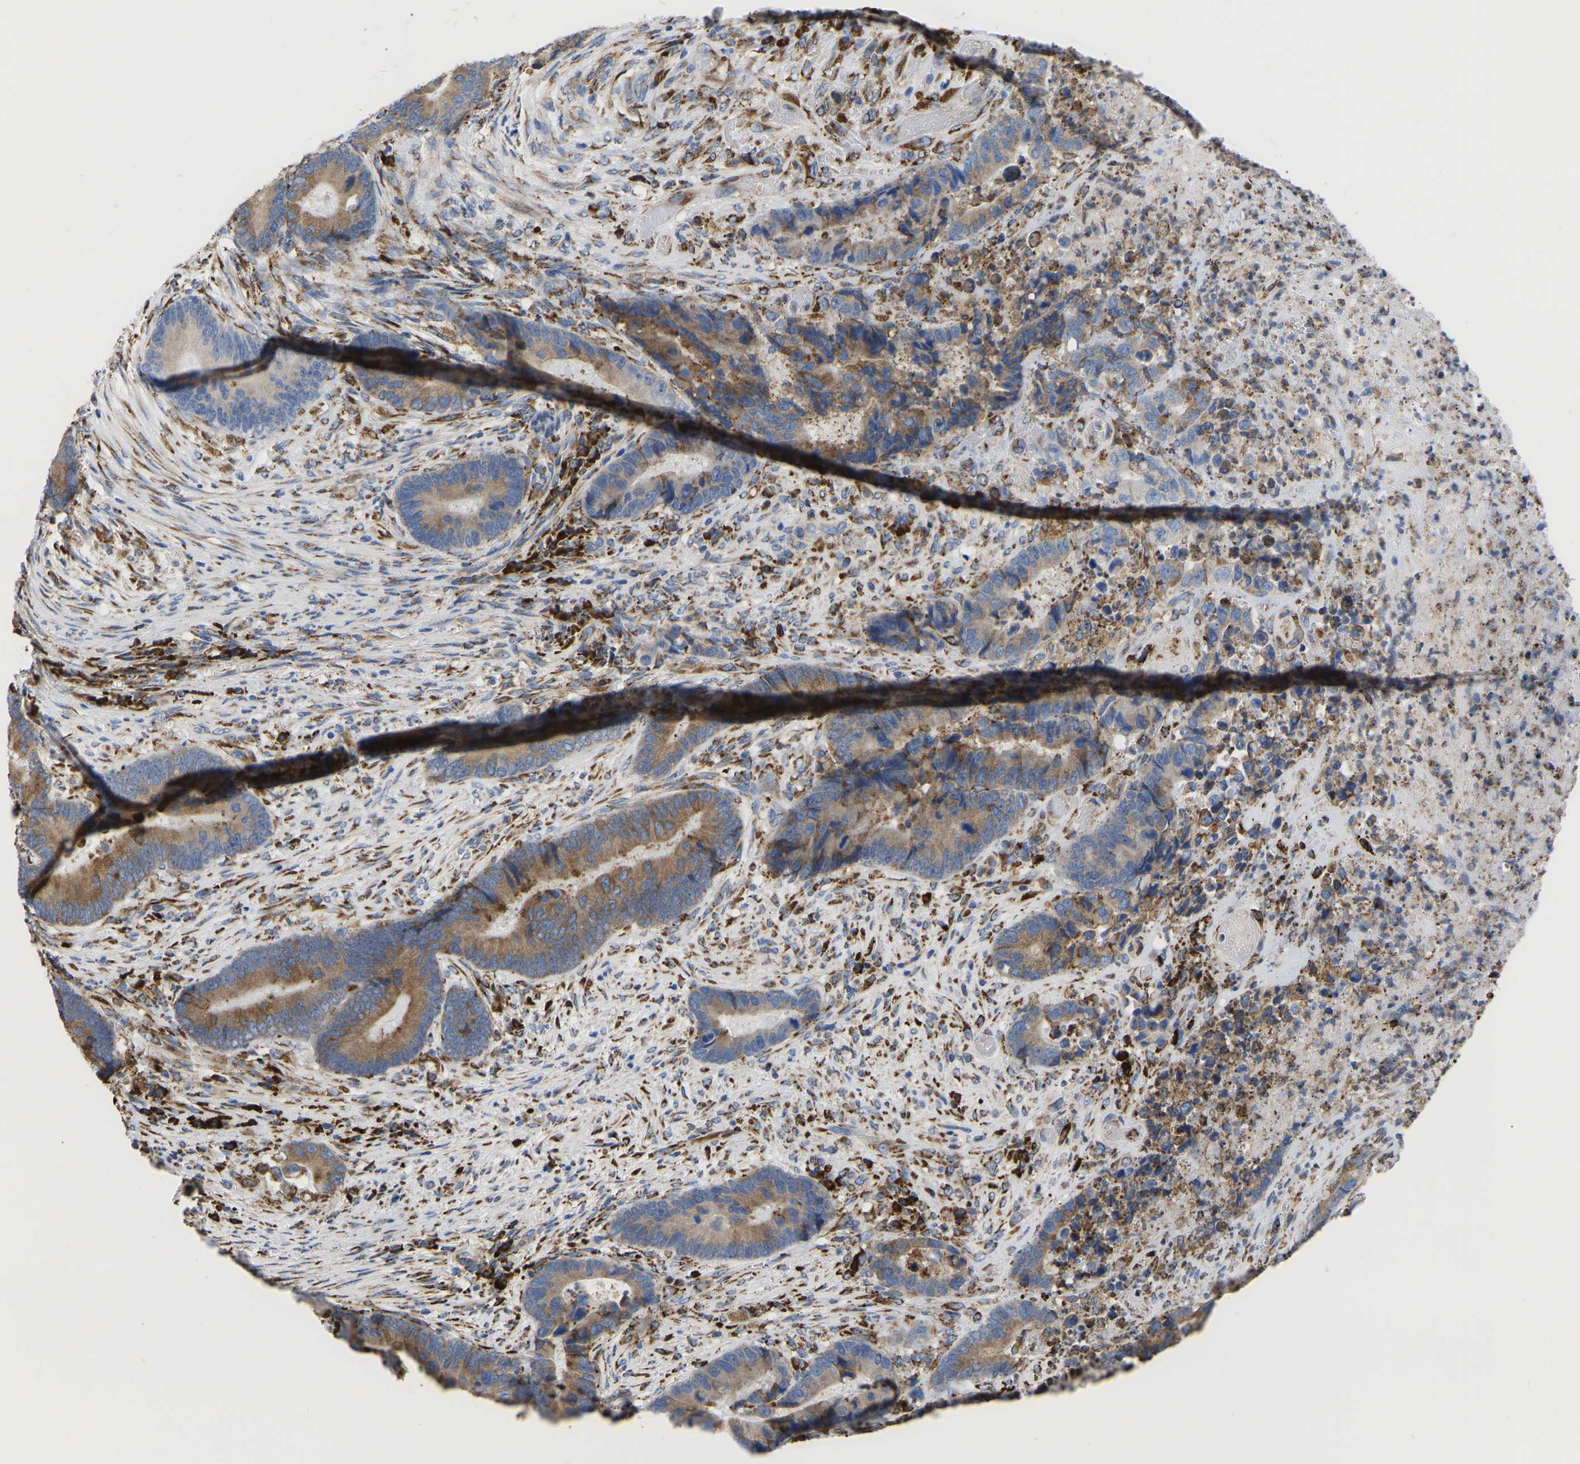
{"staining": {"intensity": "moderate", "quantity": ">75%", "location": "cytoplasmic/membranous"}, "tissue": "colorectal cancer", "cell_type": "Tumor cells", "image_type": "cancer", "snomed": [{"axis": "morphology", "description": "Adenocarcinoma, NOS"}, {"axis": "topography", "description": "Rectum"}], "caption": "The immunohistochemical stain highlights moderate cytoplasmic/membranous expression in tumor cells of colorectal cancer tissue.", "gene": "P4HB", "patient": {"sex": "female", "age": 89}}